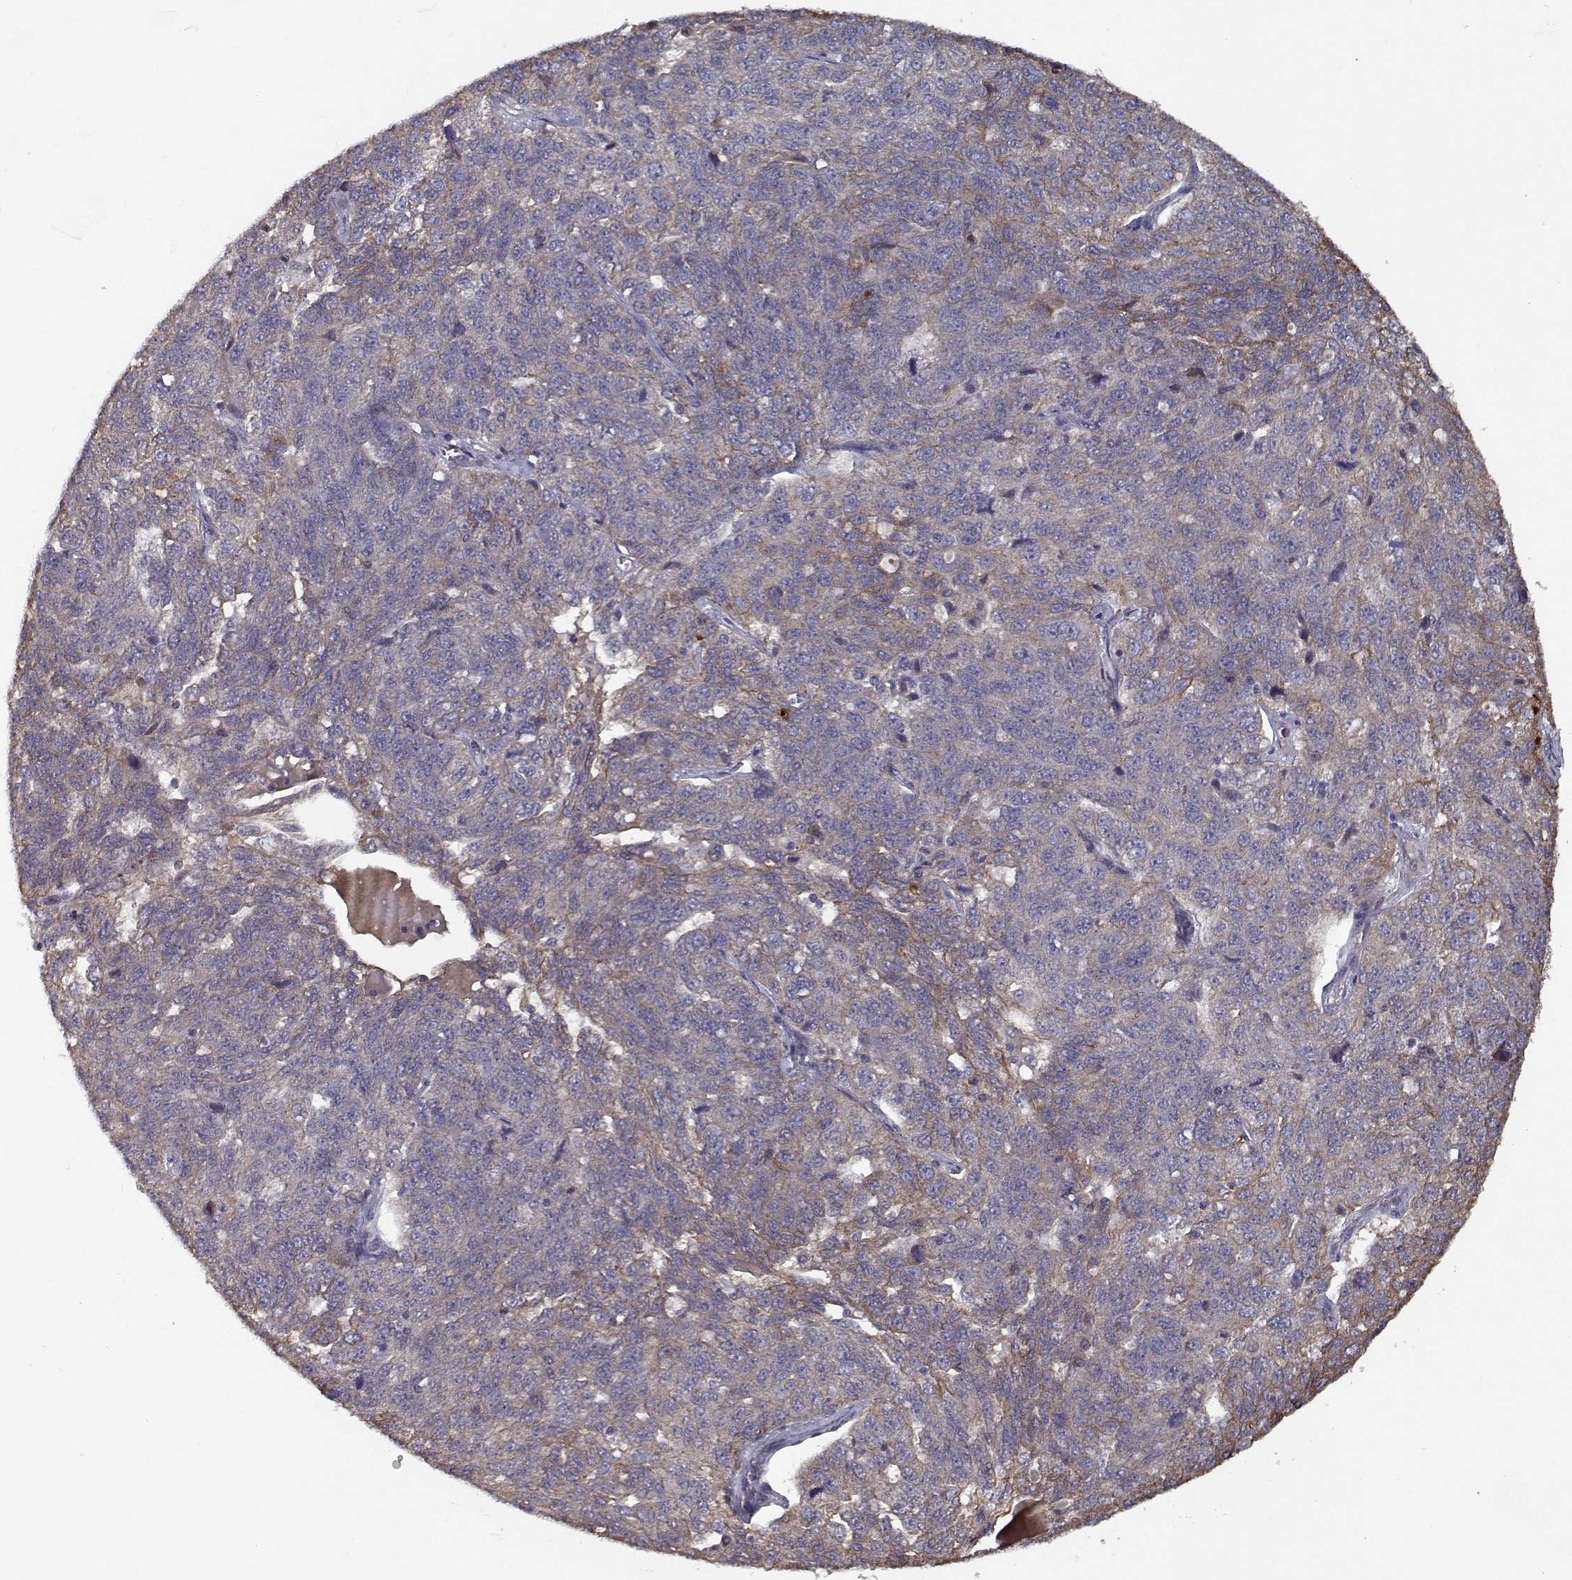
{"staining": {"intensity": "weak", "quantity": "25%-75%", "location": "cytoplasmic/membranous"}, "tissue": "ovarian cancer", "cell_type": "Tumor cells", "image_type": "cancer", "snomed": [{"axis": "morphology", "description": "Cystadenocarcinoma, serous, NOS"}, {"axis": "topography", "description": "Ovary"}], "caption": "The immunohistochemical stain highlights weak cytoplasmic/membranous staining in tumor cells of ovarian cancer tissue.", "gene": "NLK", "patient": {"sex": "female", "age": 71}}